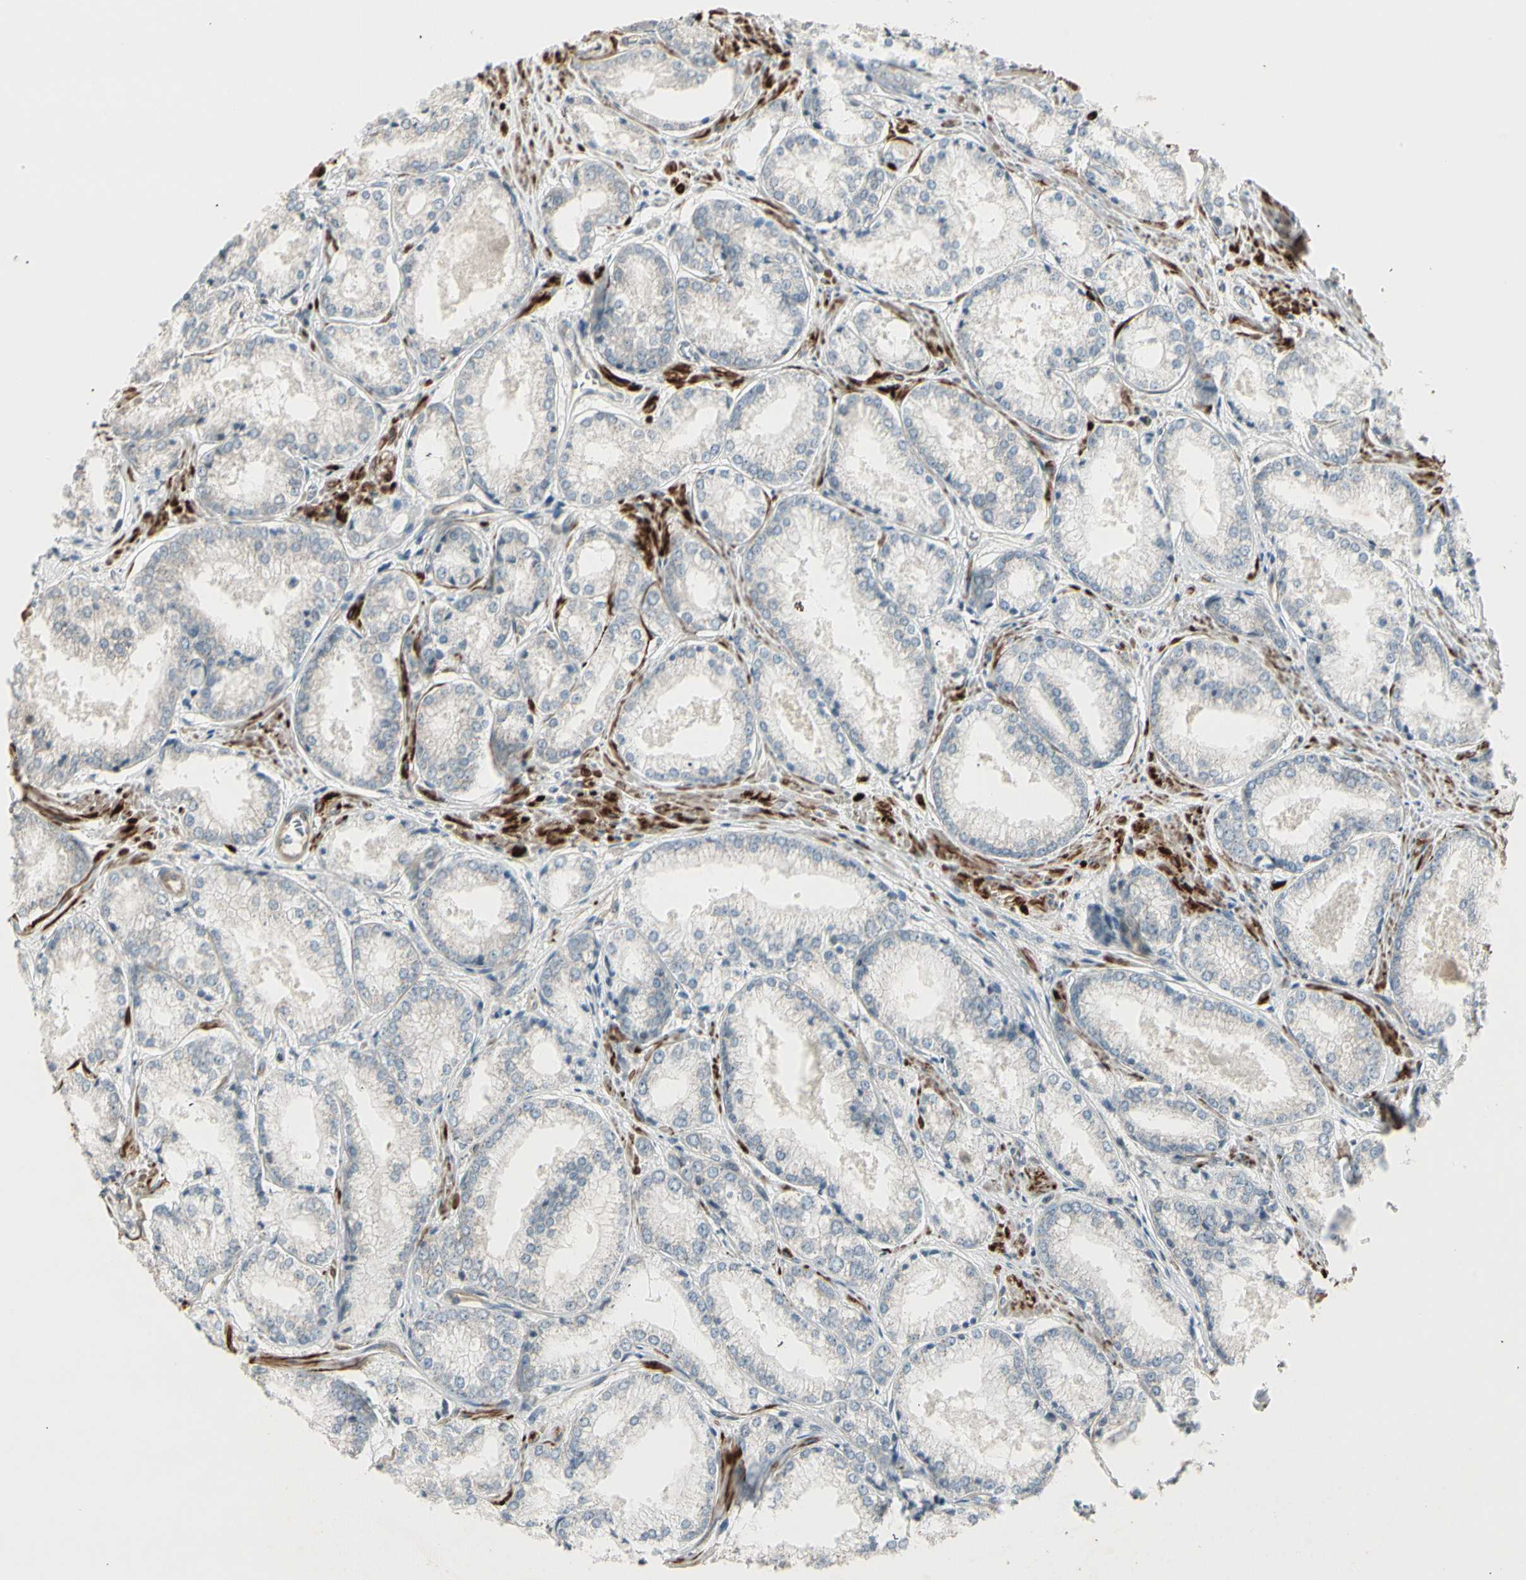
{"staining": {"intensity": "negative", "quantity": "none", "location": "none"}, "tissue": "prostate cancer", "cell_type": "Tumor cells", "image_type": "cancer", "snomed": [{"axis": "morphology", "description": "Adenocarcinoma, Low grade"}, {"axis": "topography", "description": "Prostate"}], "caption": "Immunohistochemistry photomicrograph of human adenocarcinoma (low-grade) (prostate) stained for a protein (brown), which exhibits no positivity in tumor cells.", "gene": "SVBP", "patient": {"sex": "male", "age": 64}}